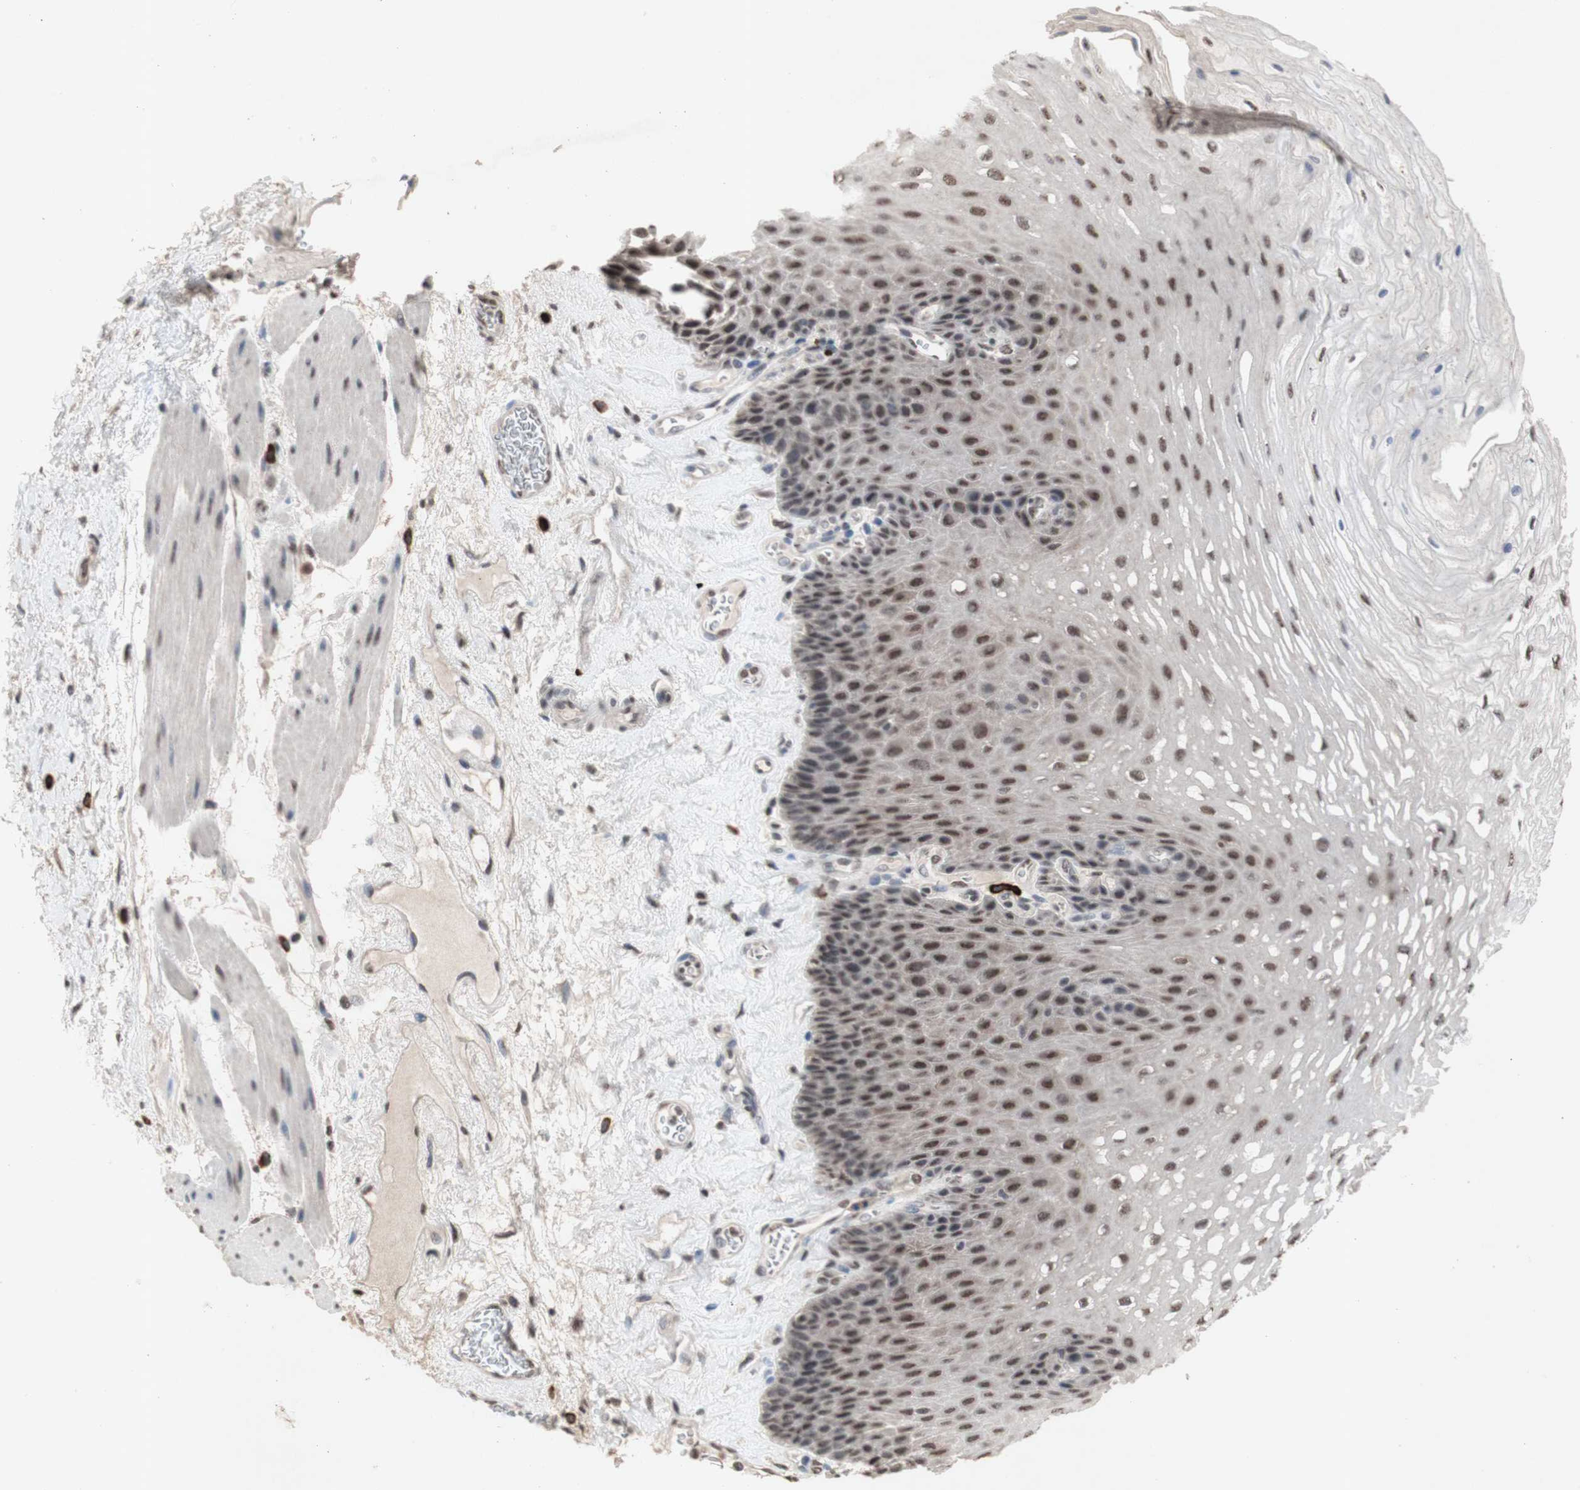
{"staining": {"intensity": "weak", "quantity": ">75%", "location": "nuclear"}, "tissue": "esophagus", "cell_type": "Squamous epithelial cells", "image_type": "normal", "snomed": [{"axis": "morphology", "description": "Normal tissue, NOS"}, {"axis": "topography", "description": "Esophagus"}], "caption": "IHC image of unremarkable esophagus: human esophagus stained using immunohistochemistry (IHC) demonstrates low levels of weak protein expression localized specifically in the nuclear of squamous epithelial cells, appearing as a nuclear brown color.", "gene": "SFPQ", "patient": {"sex": "female", "age": 72}}